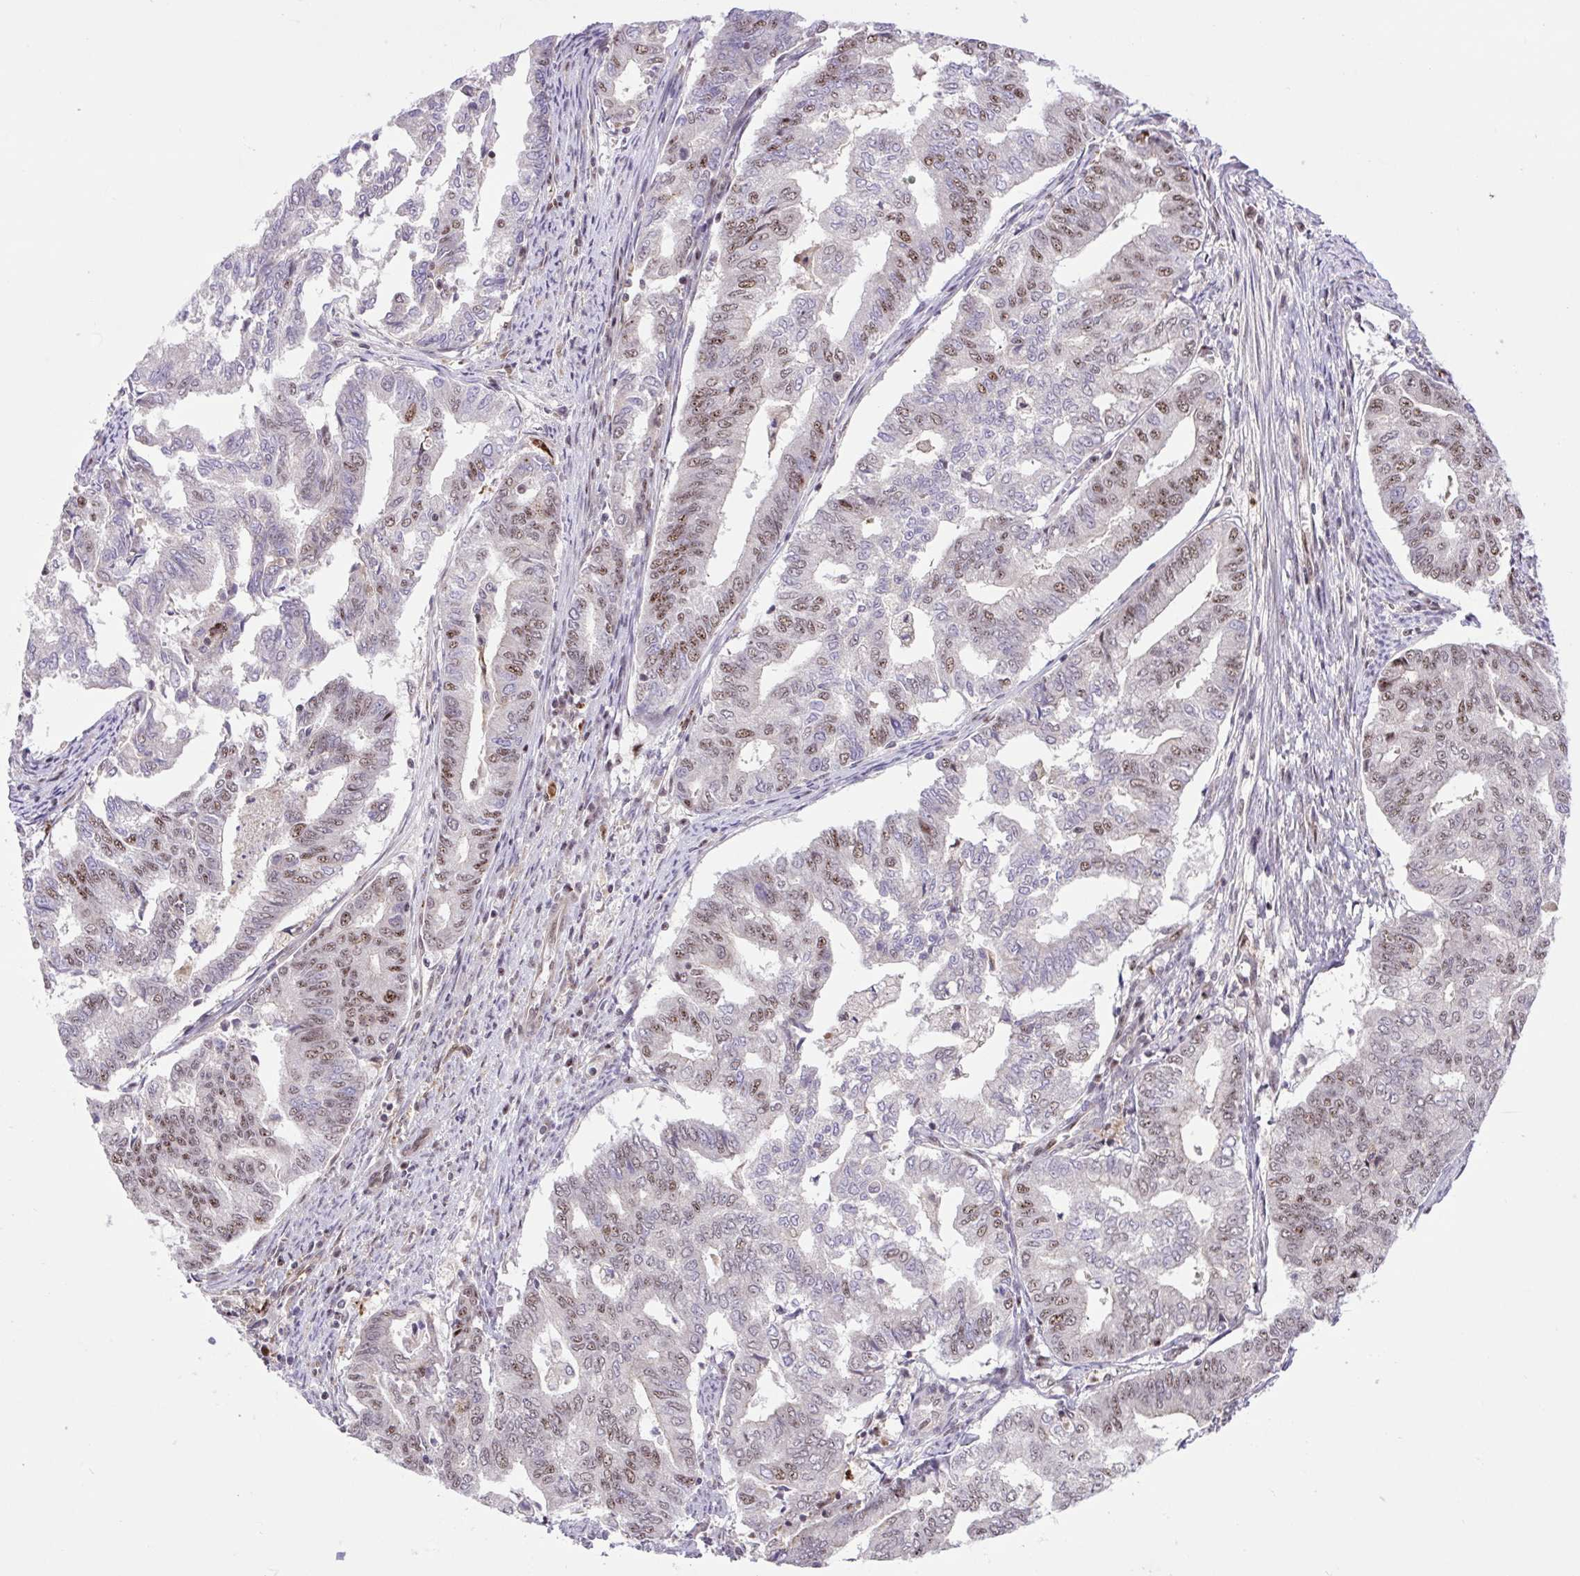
{"staining": {"intensity": "weak", "quantity": "25%-75%", "location": "nuclear"}, "tissue": "endometrial cancer", "cell_type": "Tumor cells", "image_type": "cancer", "snomed": [{"axis": "morphology", "description": "Adenocarcinoma, NOS"}, {"axis": "topography", "description": "Endometrium"}], "caption": "Protein staining displays weak nuclear staining in approximately 25%-75% of tumor cells in endometrial cancer (adenocarcinoma).", "gene": "ERG", "patient": {"sex": "female", "age": 79}}